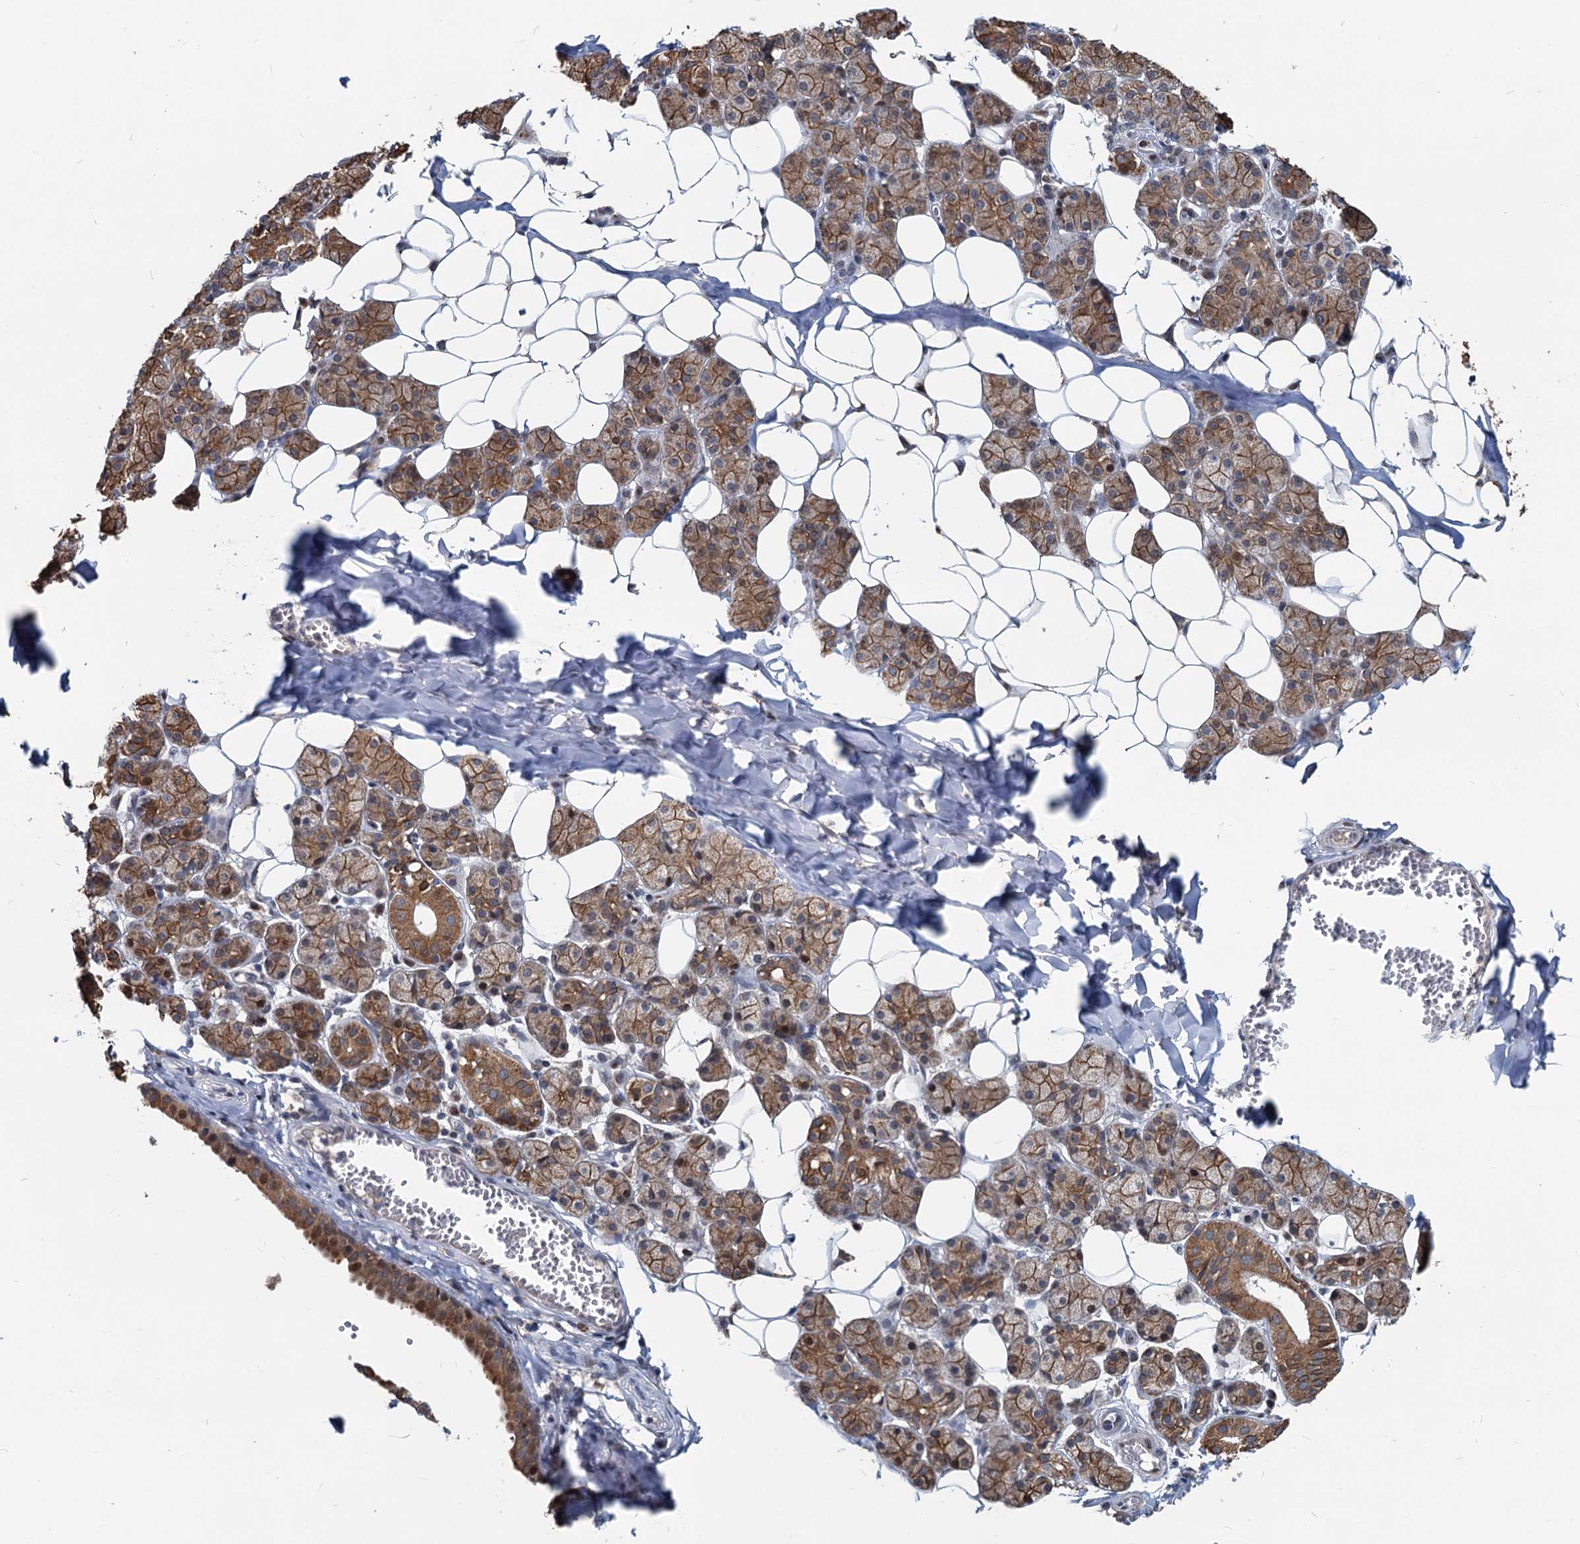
{"staining": {"intensity": "moderate", "quantity": ">75%", "location": "cytoplasmic/membranous"}, "tissue": "salivary gland", "cell_type": "Glandular cells", "image_type": "normal", "snomed": [{"axis": "morphology", "description": "Normal tissue, NOS"}, {"axis": "topography", "description": "Salivary gland"}], "caption": "Benign salivary gland reveals moderate cytoplasmic/membranous positivity in about >75% of glandular cells.", "gene": "RITA1", "patient": {"sex": "female", "age": 33}}